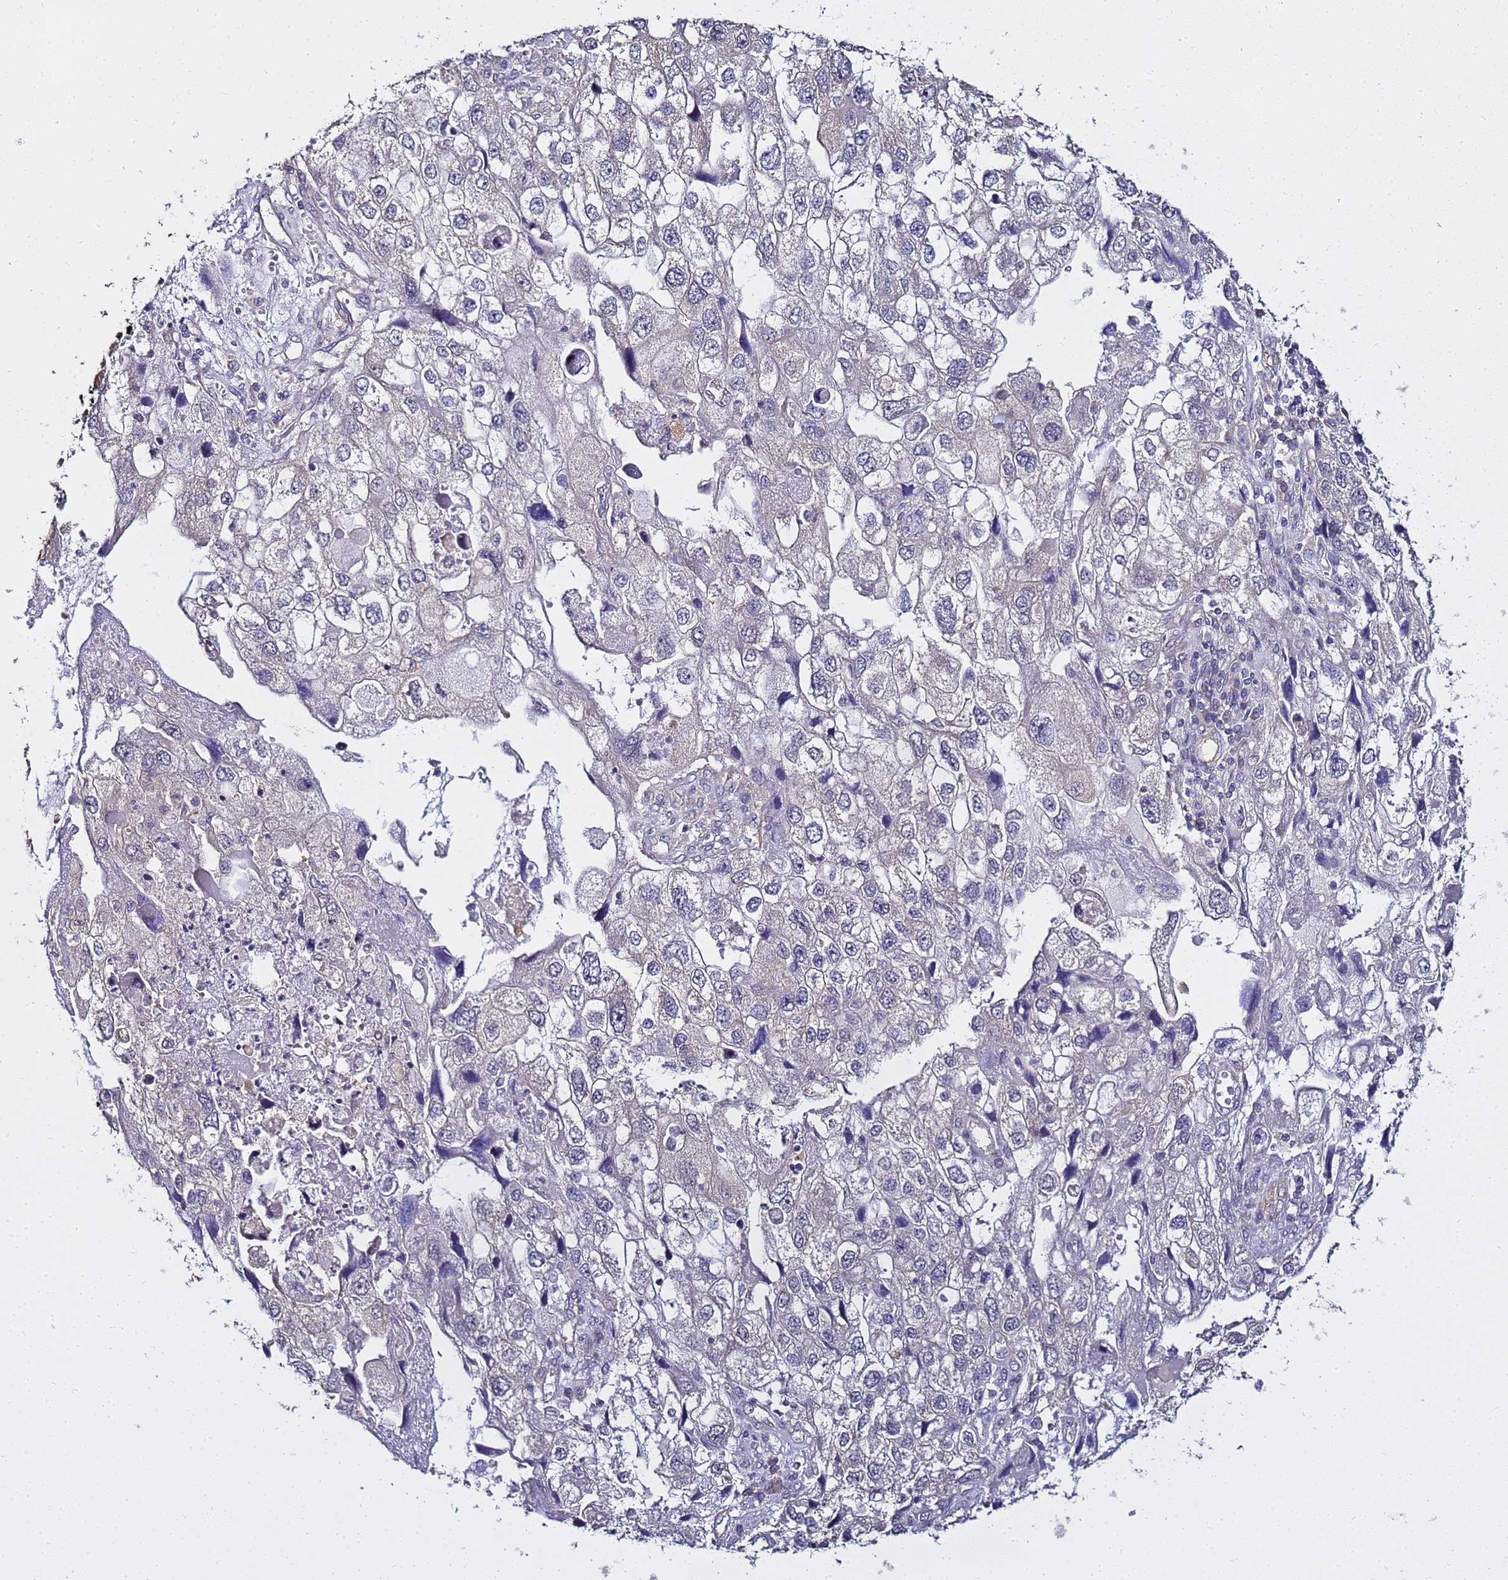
{"staining": {"intensity": "negative", "quantity": "none", "location": "none"}, "tissue": "endometrial cancer", "cell_type": "Tumor cells", "image_type": "cancer", "snomed": [{"axis": "morphology", "description": "Adenocarcinoma, NOS"}, {"axis": "topography", "description": "Endometrium"}], "caption": "There is no significant expression in tumor cells of endometrial cancer (adenocarcinoma).", "gene": "ENOPH1", "patient": {"sex": "female", "age": 49}}